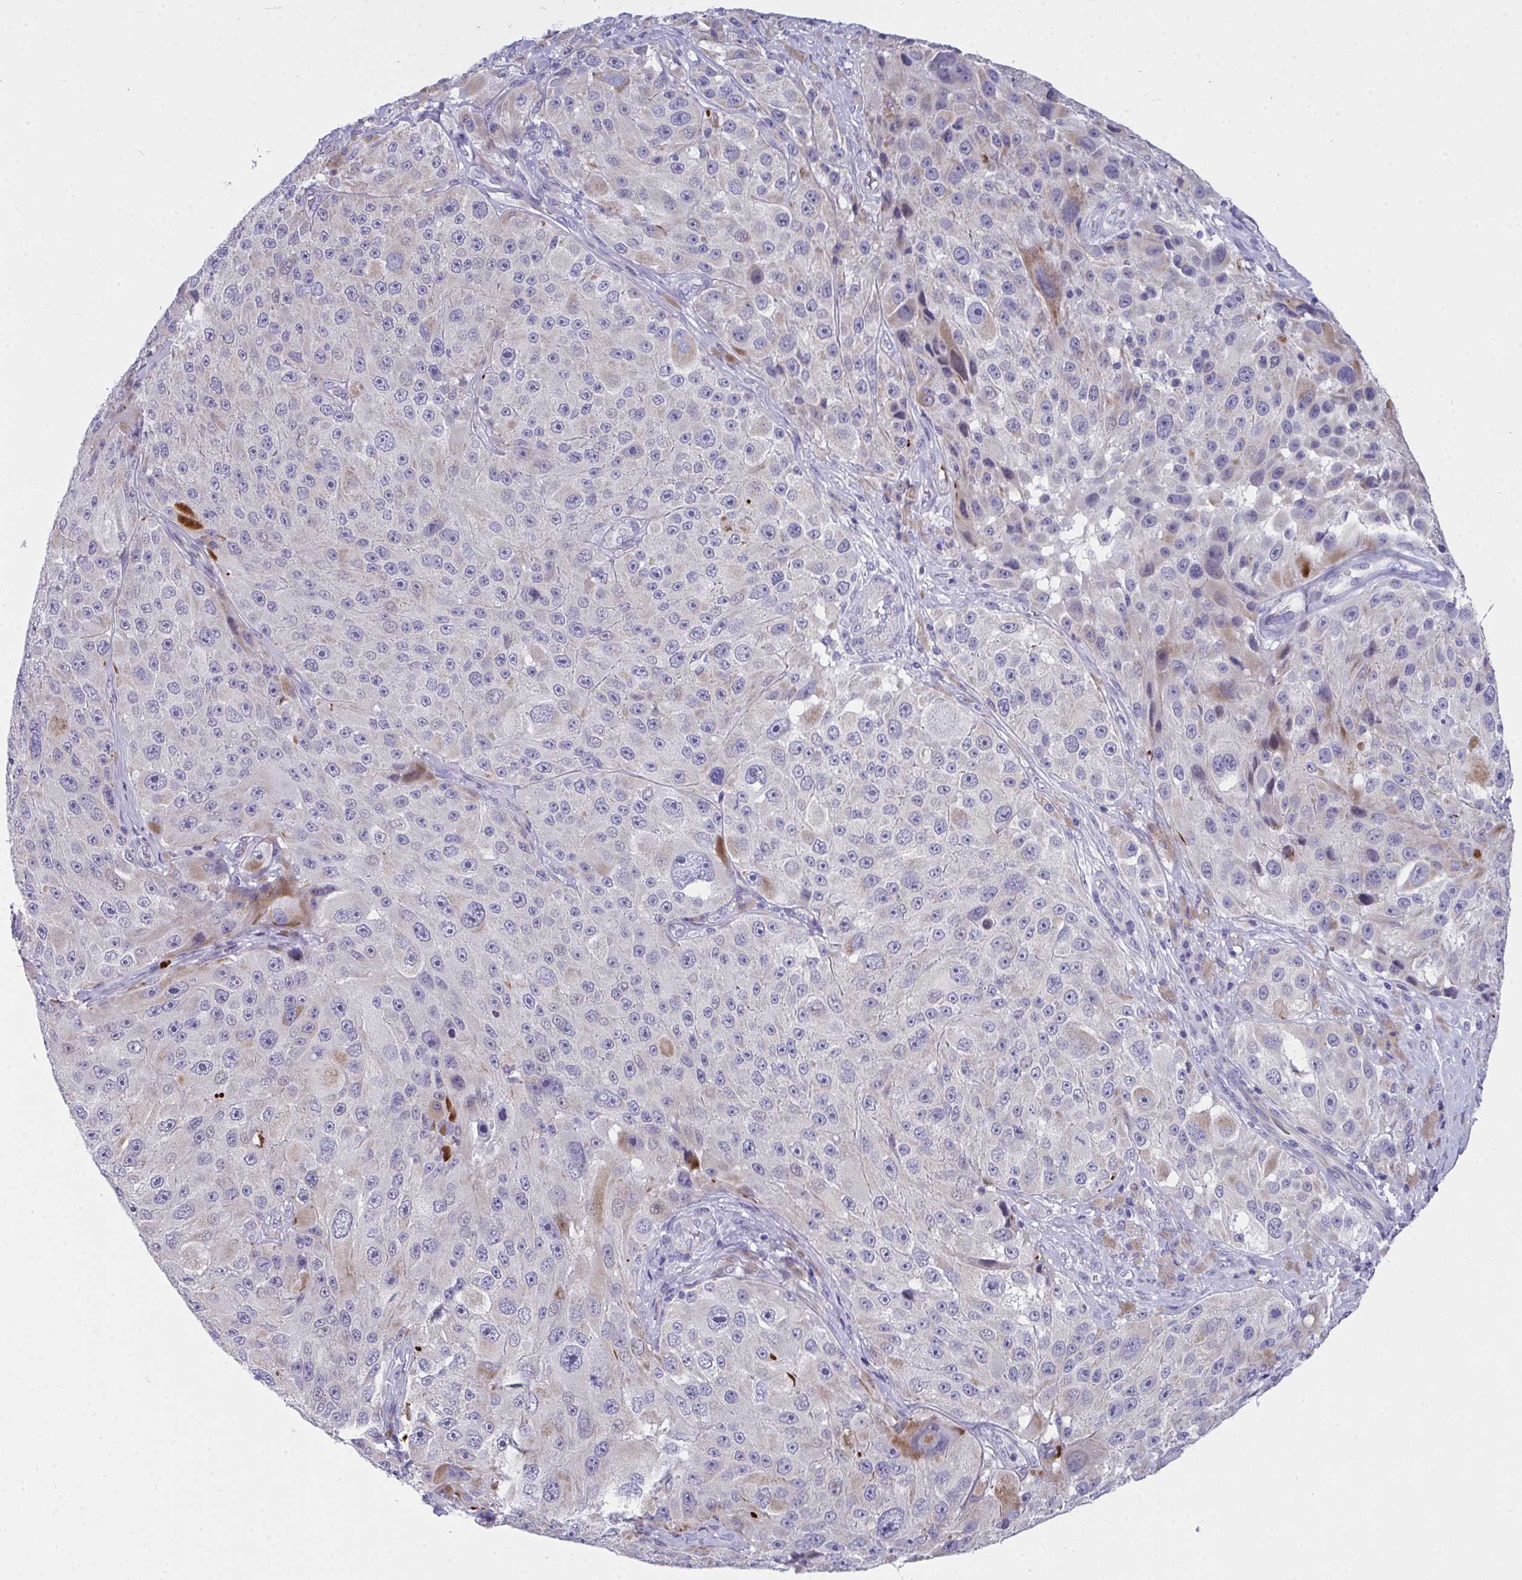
{"staining": {"intensity": "weak", "quantity": "<25%", "location": "cytoplasmic/membranous"}, "tissue": "melanoma", "cell_type": "Tumor cells", "image_type": "cancer", "snomed": [{"axis": "morphology", "description": "Malignant melanoma, Metastatic site"}, {"axis": "topography", "description": "Lymph node"}], "caption": "Tumor cells are negative for protein expression in human melanoma. (Brightfield microscopy of DAB immunohistochemistry (IHC) at high magnification).", "gene": "TSBP1", "patient": {"sex": "male", "age": 62}}